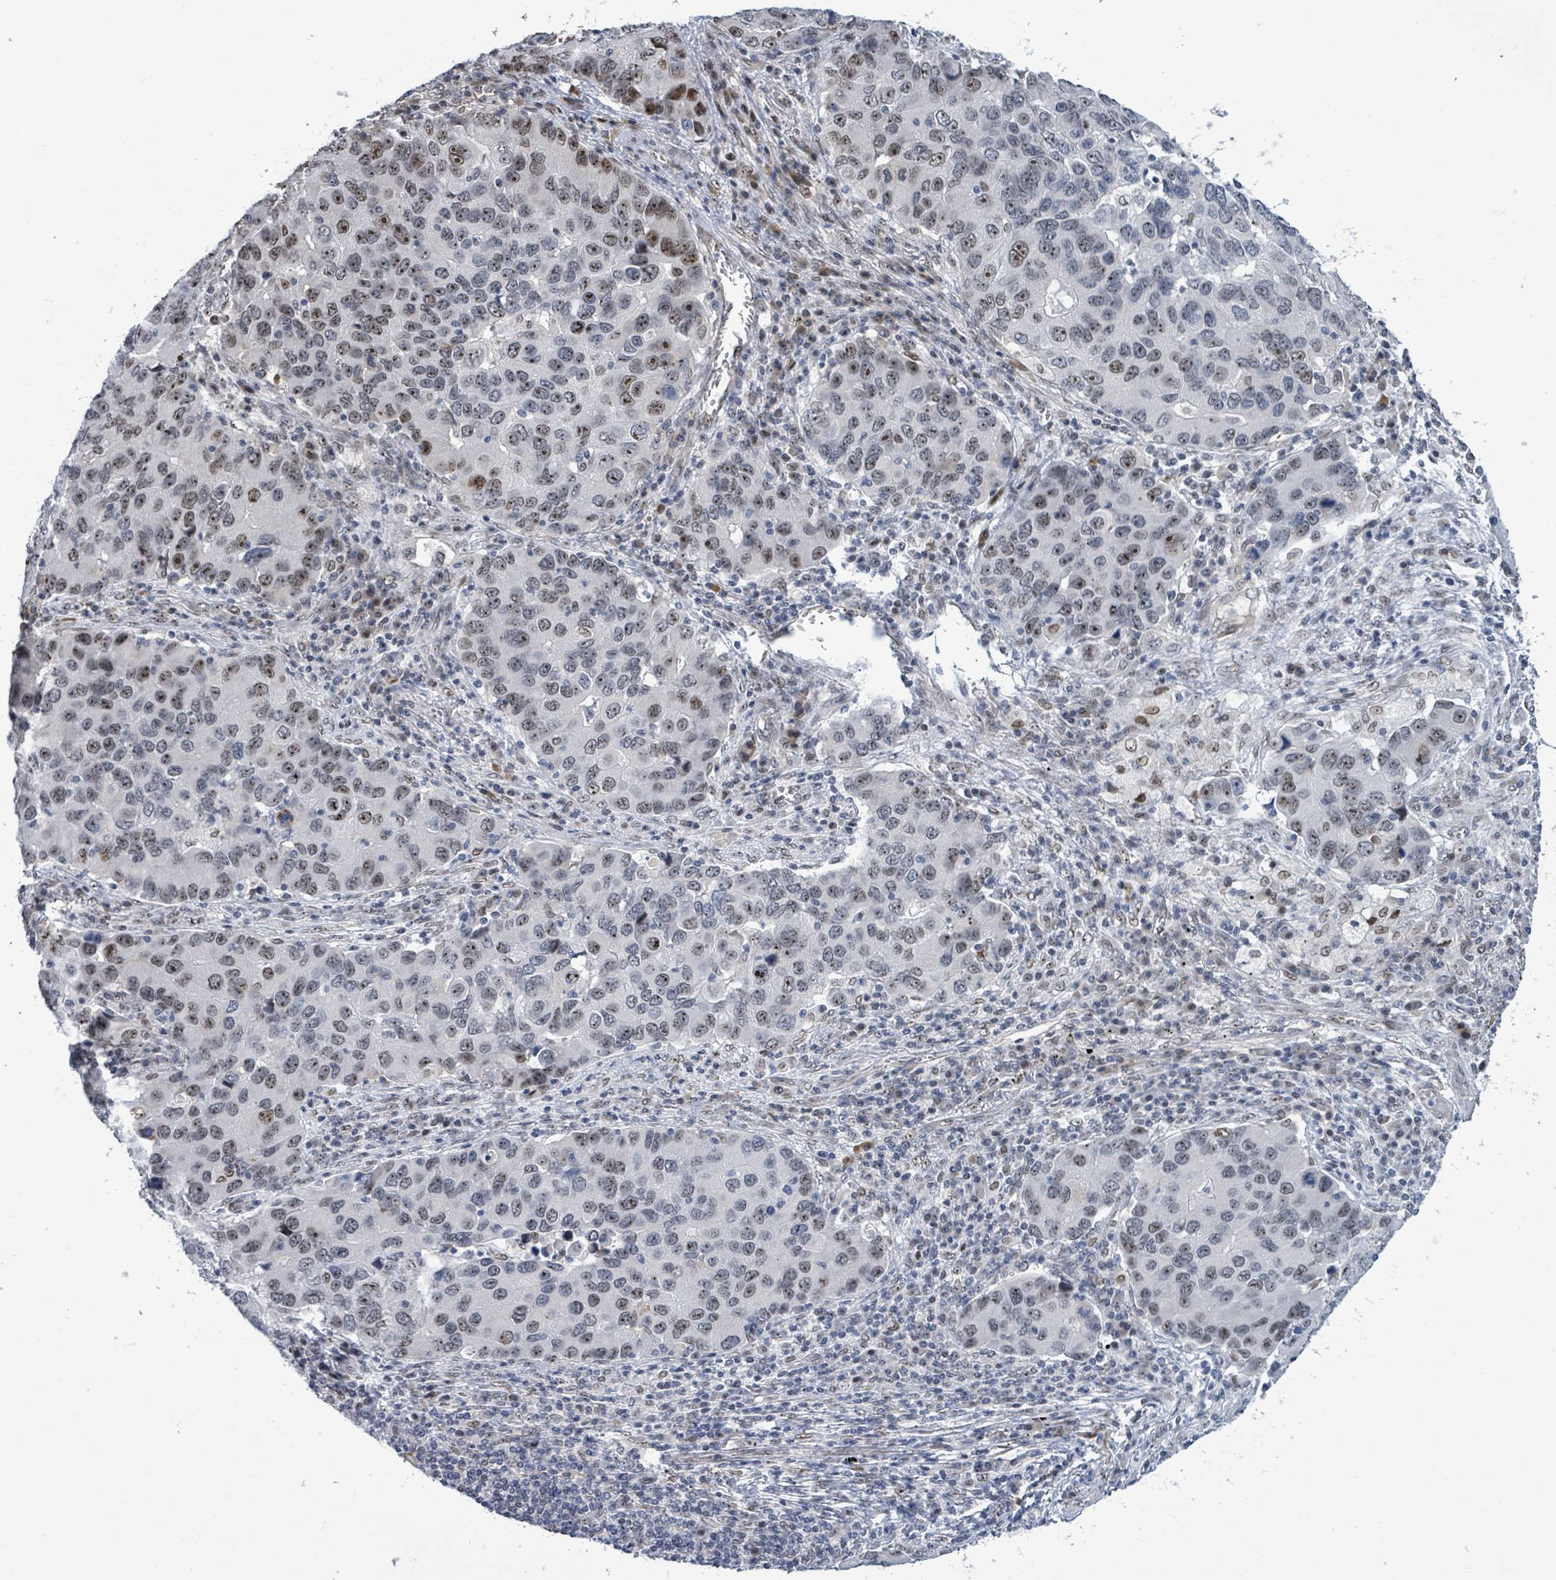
{"staining": {"intensity": "moderate", "quantity": "<25%", "location": "nuclear"}, "tissue": "lung cancer", "cell_type": "Tumor cells", "image_type": "cancer", "snomed": [{"axis": "morphology", "description": "Aneuploidy"}, {"axis": "morphology", "description": "Adenocarcinoma, NOS"}, {"axis": "topography", "description": "Lymph node"}, {"axis": "topography", "description": "Lung"}], "caption": "A low amount of moderate nuclear positivity is appreciated in approximately <25% of tumor cells in lung cancer tissue. (DAB (3,3'-diaminobenzidine) IHC, brown staining for protein, blue staining for nuclei).", "gene": "RRN3", "patient": {"sex": "female", "age": 74}}